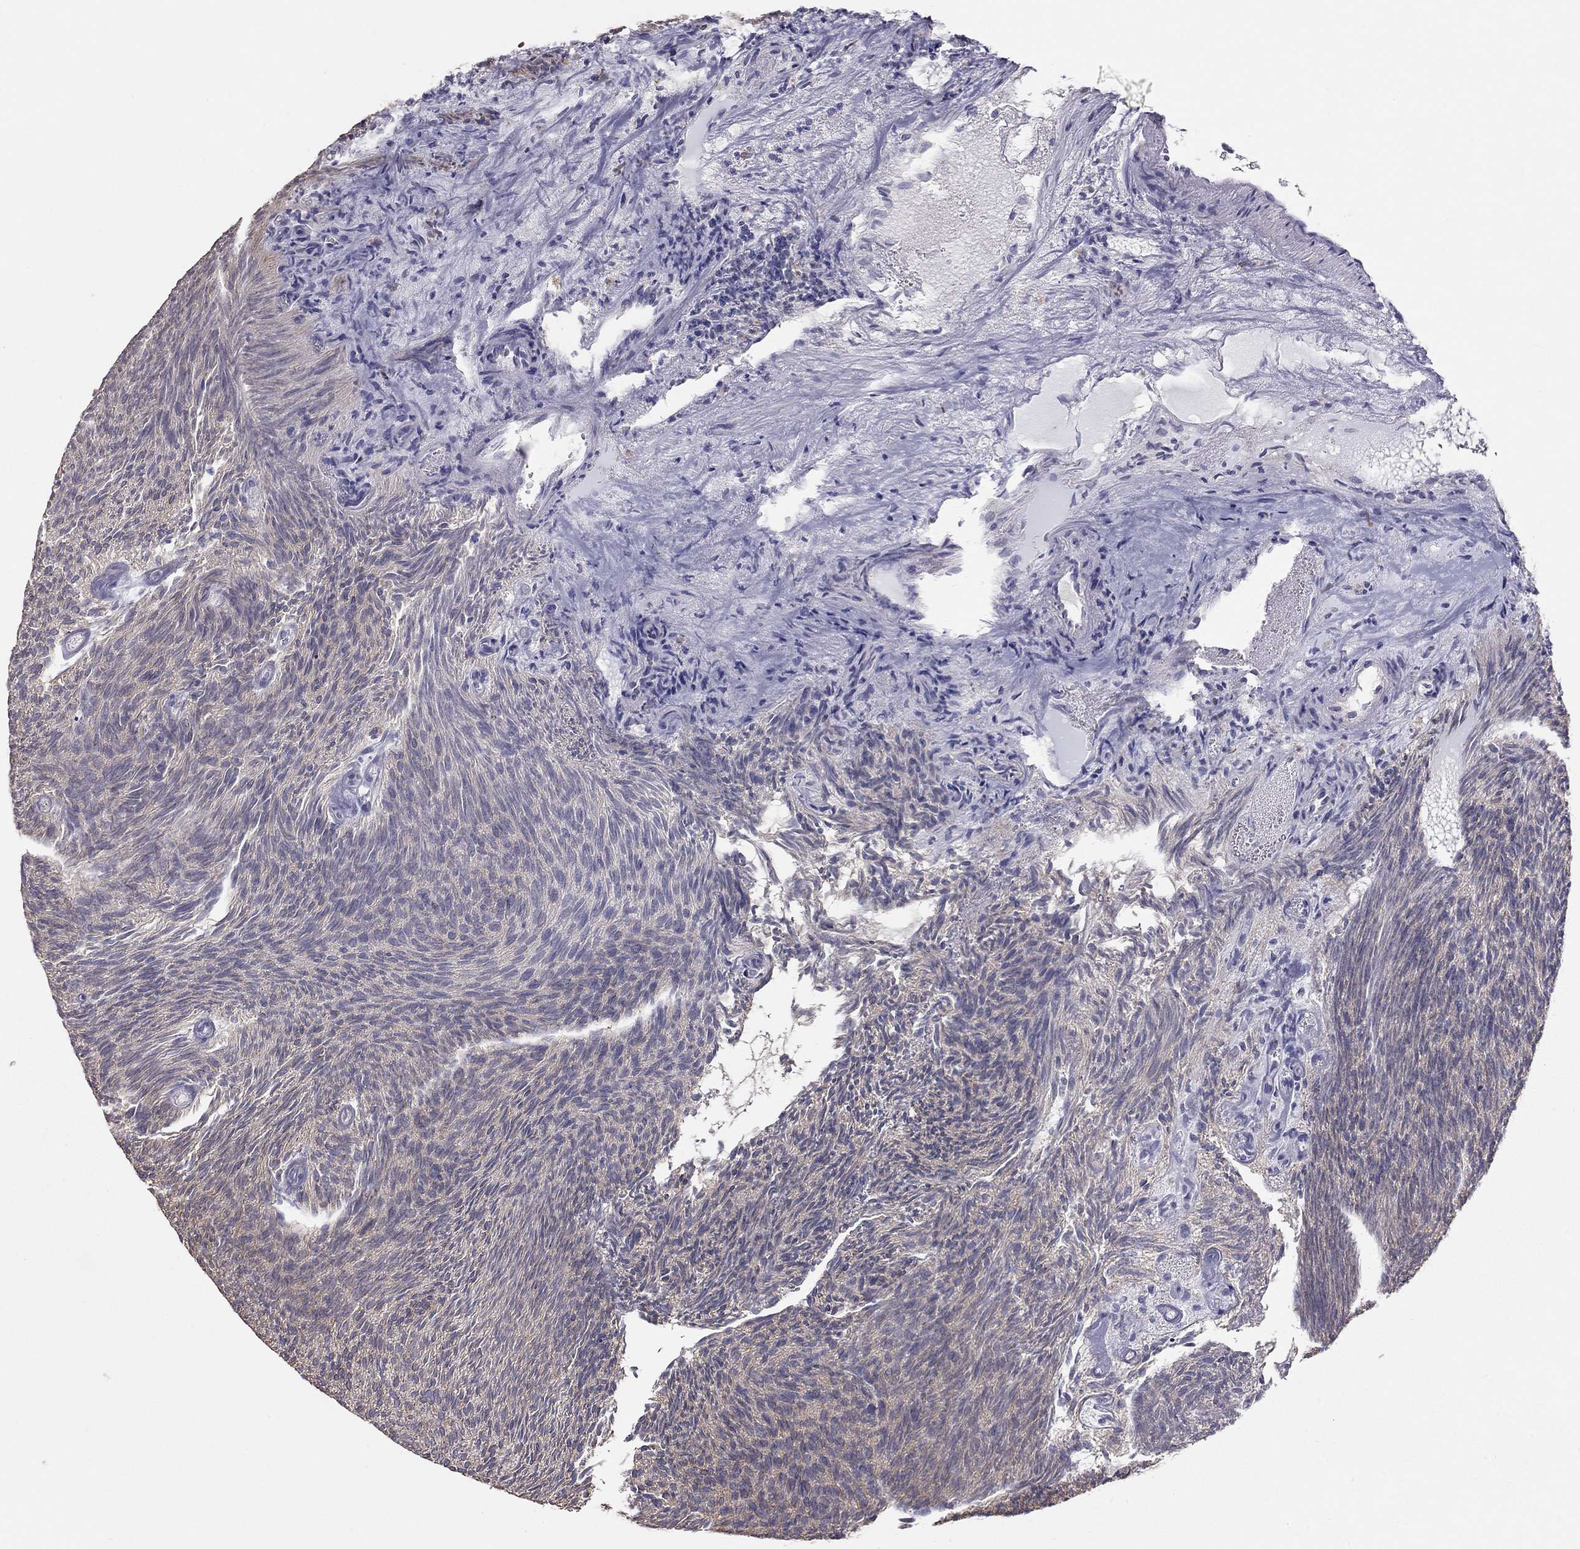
{"staining": {"intensity": "negative", "quantity": "none", "location": "none"}, "tissue": "urothelial cancer", "cell_type": "Tumor cells", "image_type": "cancer", "snomed": [{"axis": "morphology", "description": "Urothelial carcinoma, Low grade"}, {"axis": "topography", "description": "Urinary bladder"}], "caption": "Urothelial carcinoma (low-grade) was stained to show a protein in brown. There is no significant expression in tumor cells.", "gene": "LRIT3", "patient": {"sex": "male", "age": 77}}